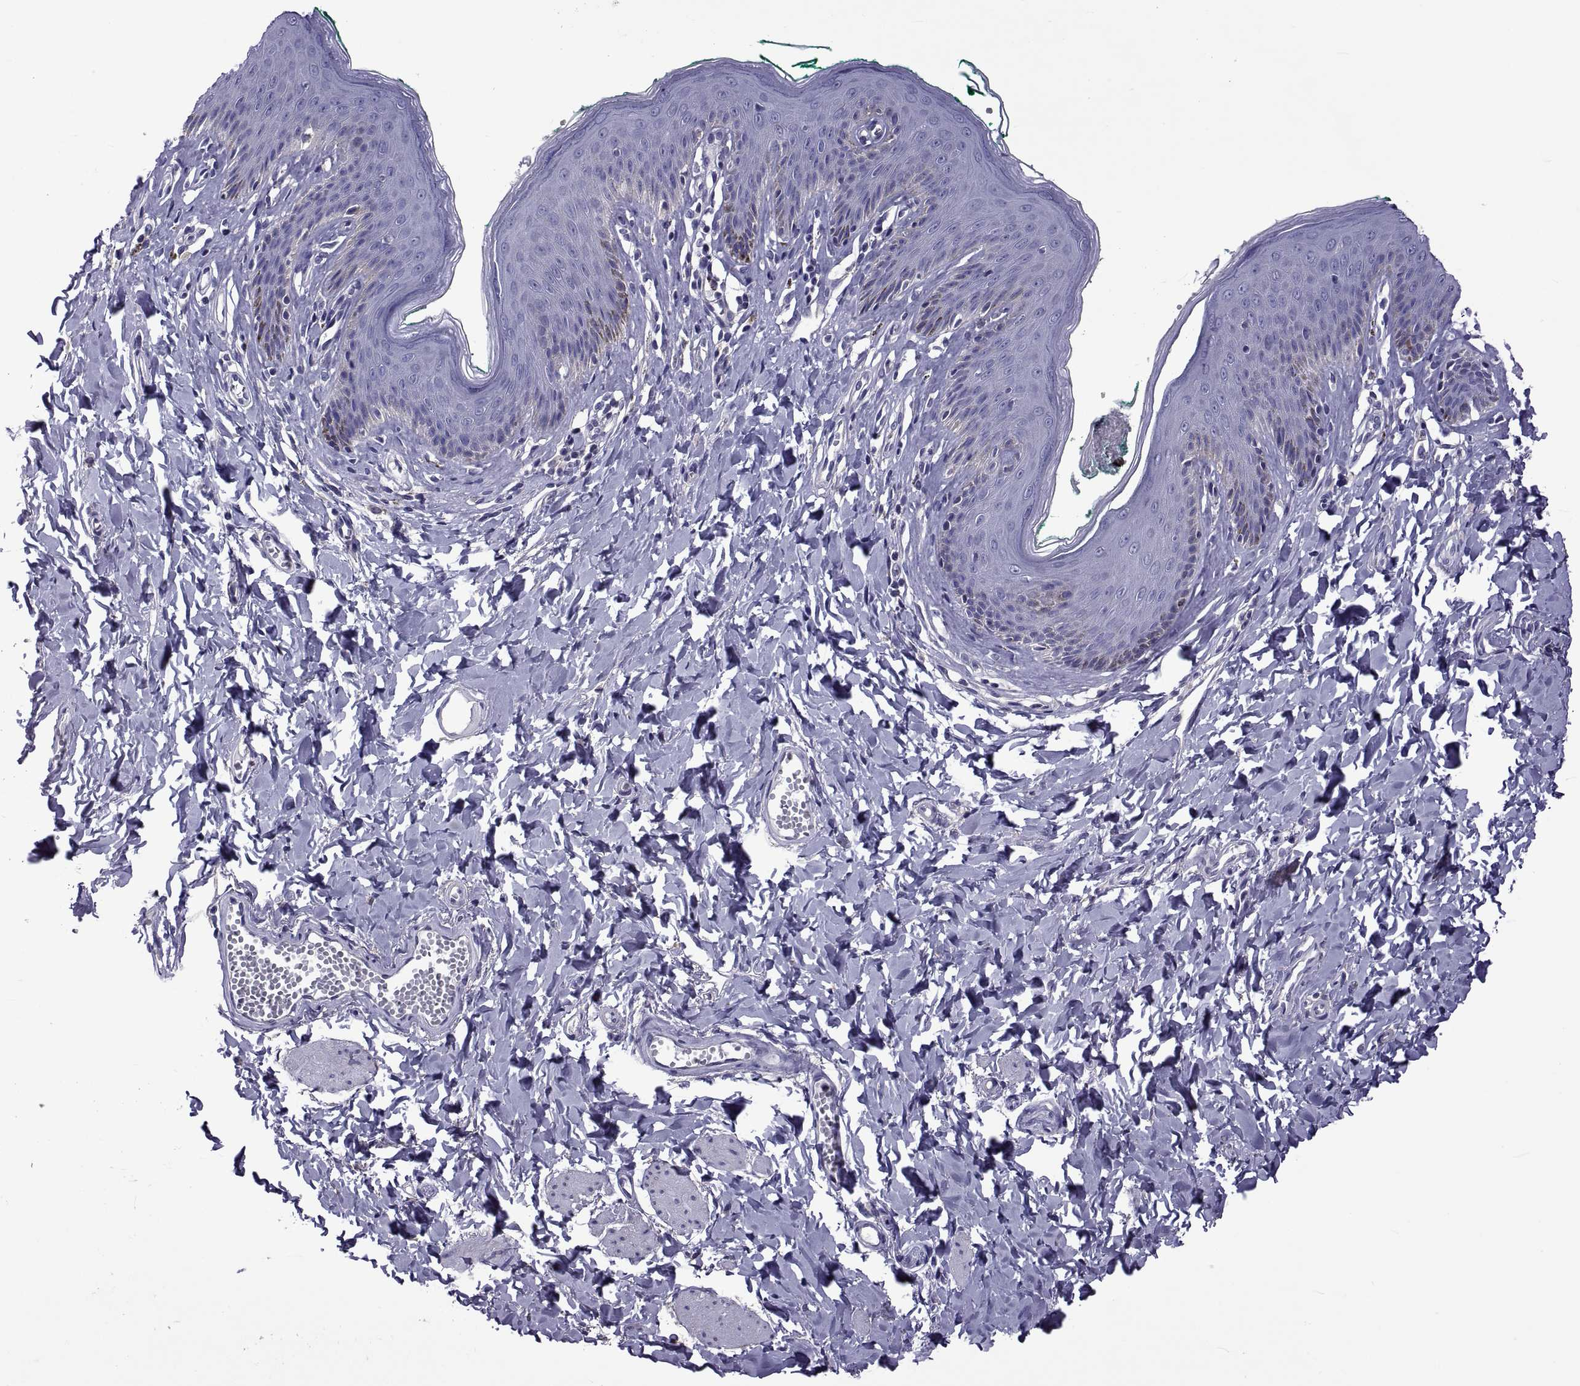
{"staining": {"intensity": "negative", "quantity": "none", "location": "none"}, "tissue": "skin", "cell_type": "Epidermal cells", "image_type": "normal", "snomed": [{"axis": "morphology", "description": "Normal tissue, NOS"}, {"axis": "topography", "description": "Vulva"}], "caption": "Immunohistochemistry photomicrograph of normal skin stained for a protein (brown), which exhibits no staining in epidermal cells. (IHC, brightfield microscopy, high magnification).", "gene": "TMC3", "patient": {"sex": "female", "age": 66}}